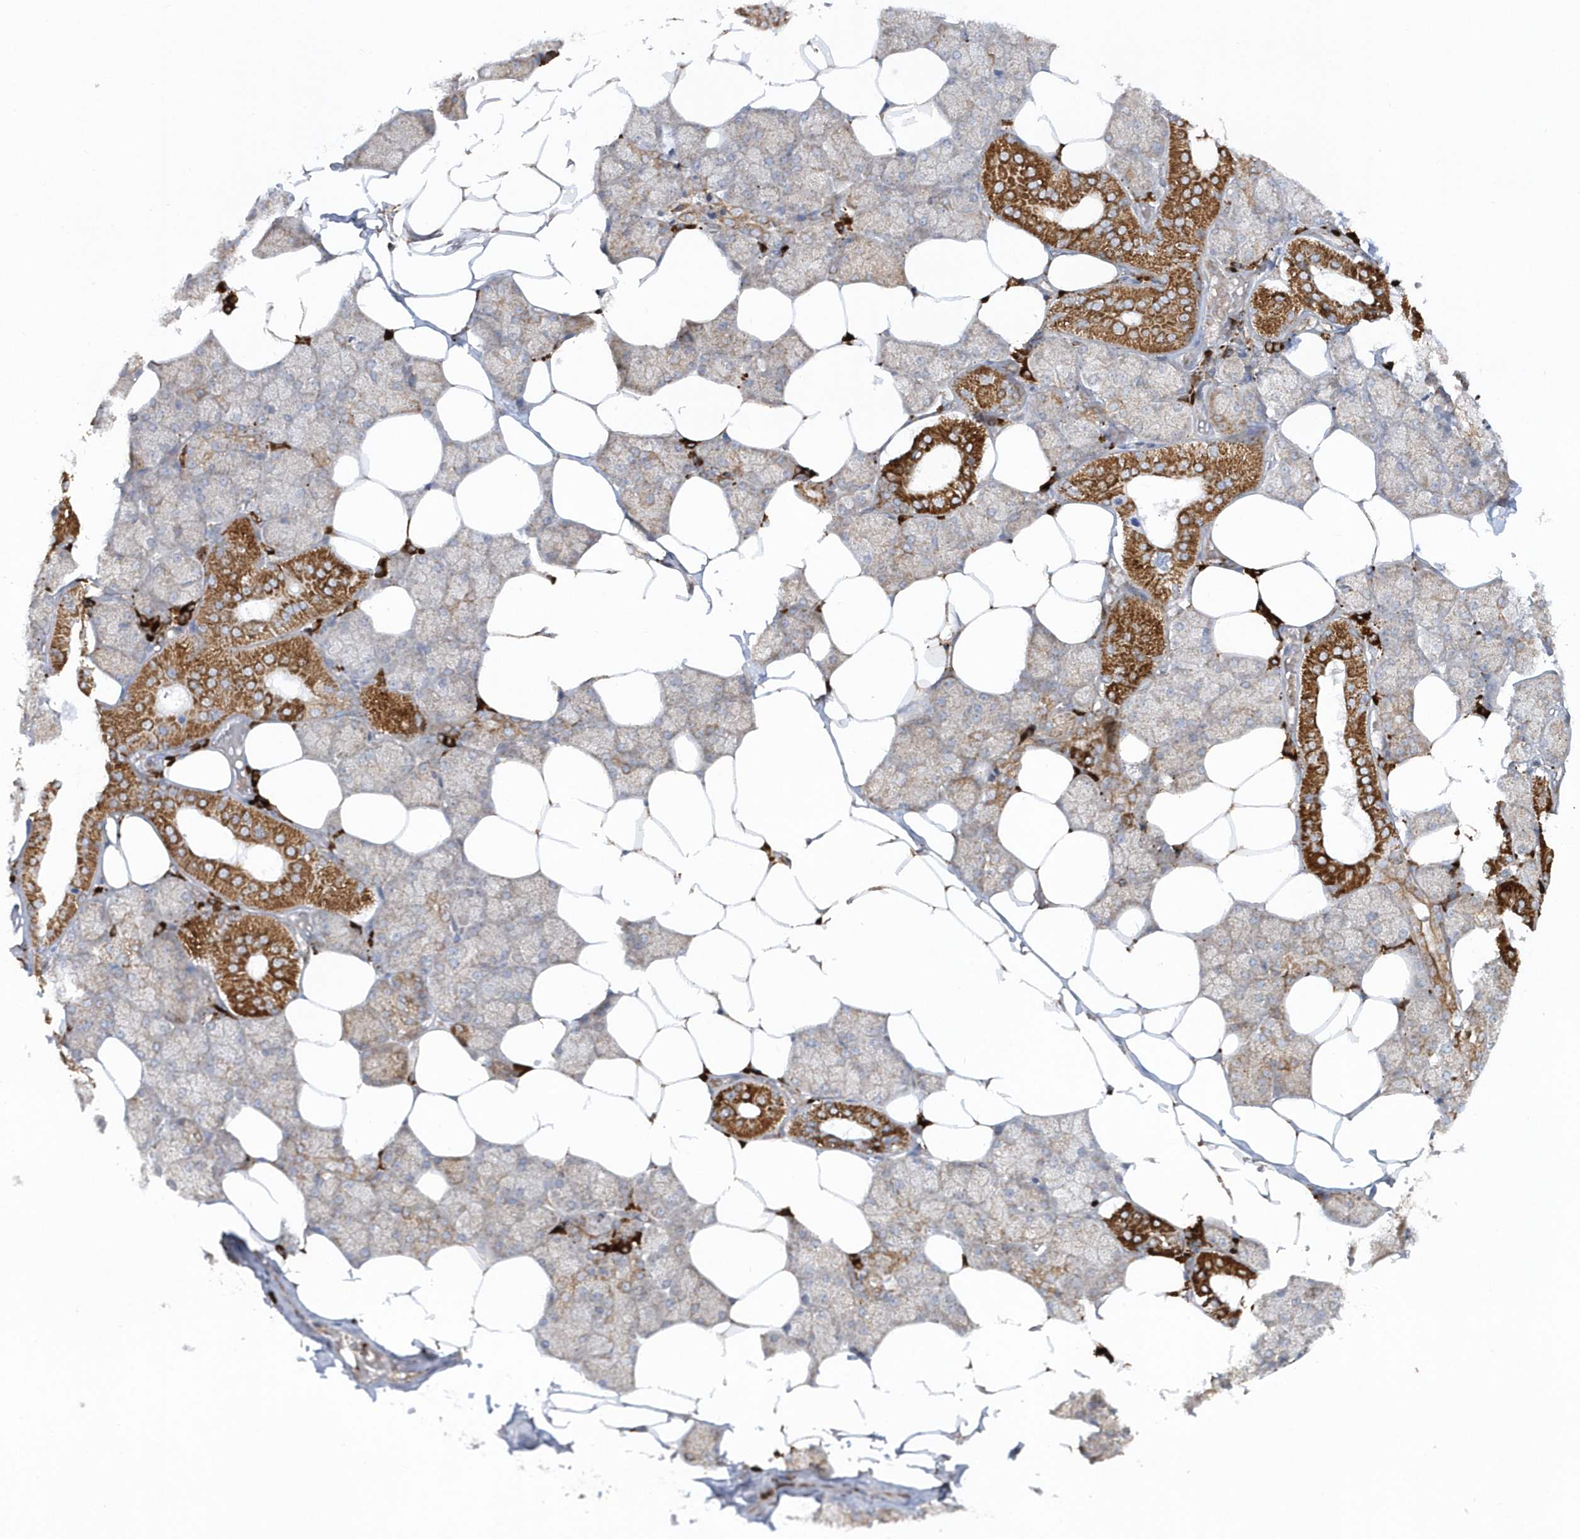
{"staining": {"intensity": "strong", "quantity": "<25%", "location": "cytoplasmic/membranous"}, "tissue": "salivary gland", "cell_type": "Glandular cells", "image_type": "normal", "snomed": [{"axis": "morphology", "description": "Normal tissue, NOS"}, {"axis": "topography", "description": "Salivary gland"}], "caption": "Protein staining exhibits strong cytoplasmic/membranous positivity in approximately <25% of glandular cells in benign salivary gland.", "gene": "SH3BP2", "patient": {"sex": "male", "age": 62}}